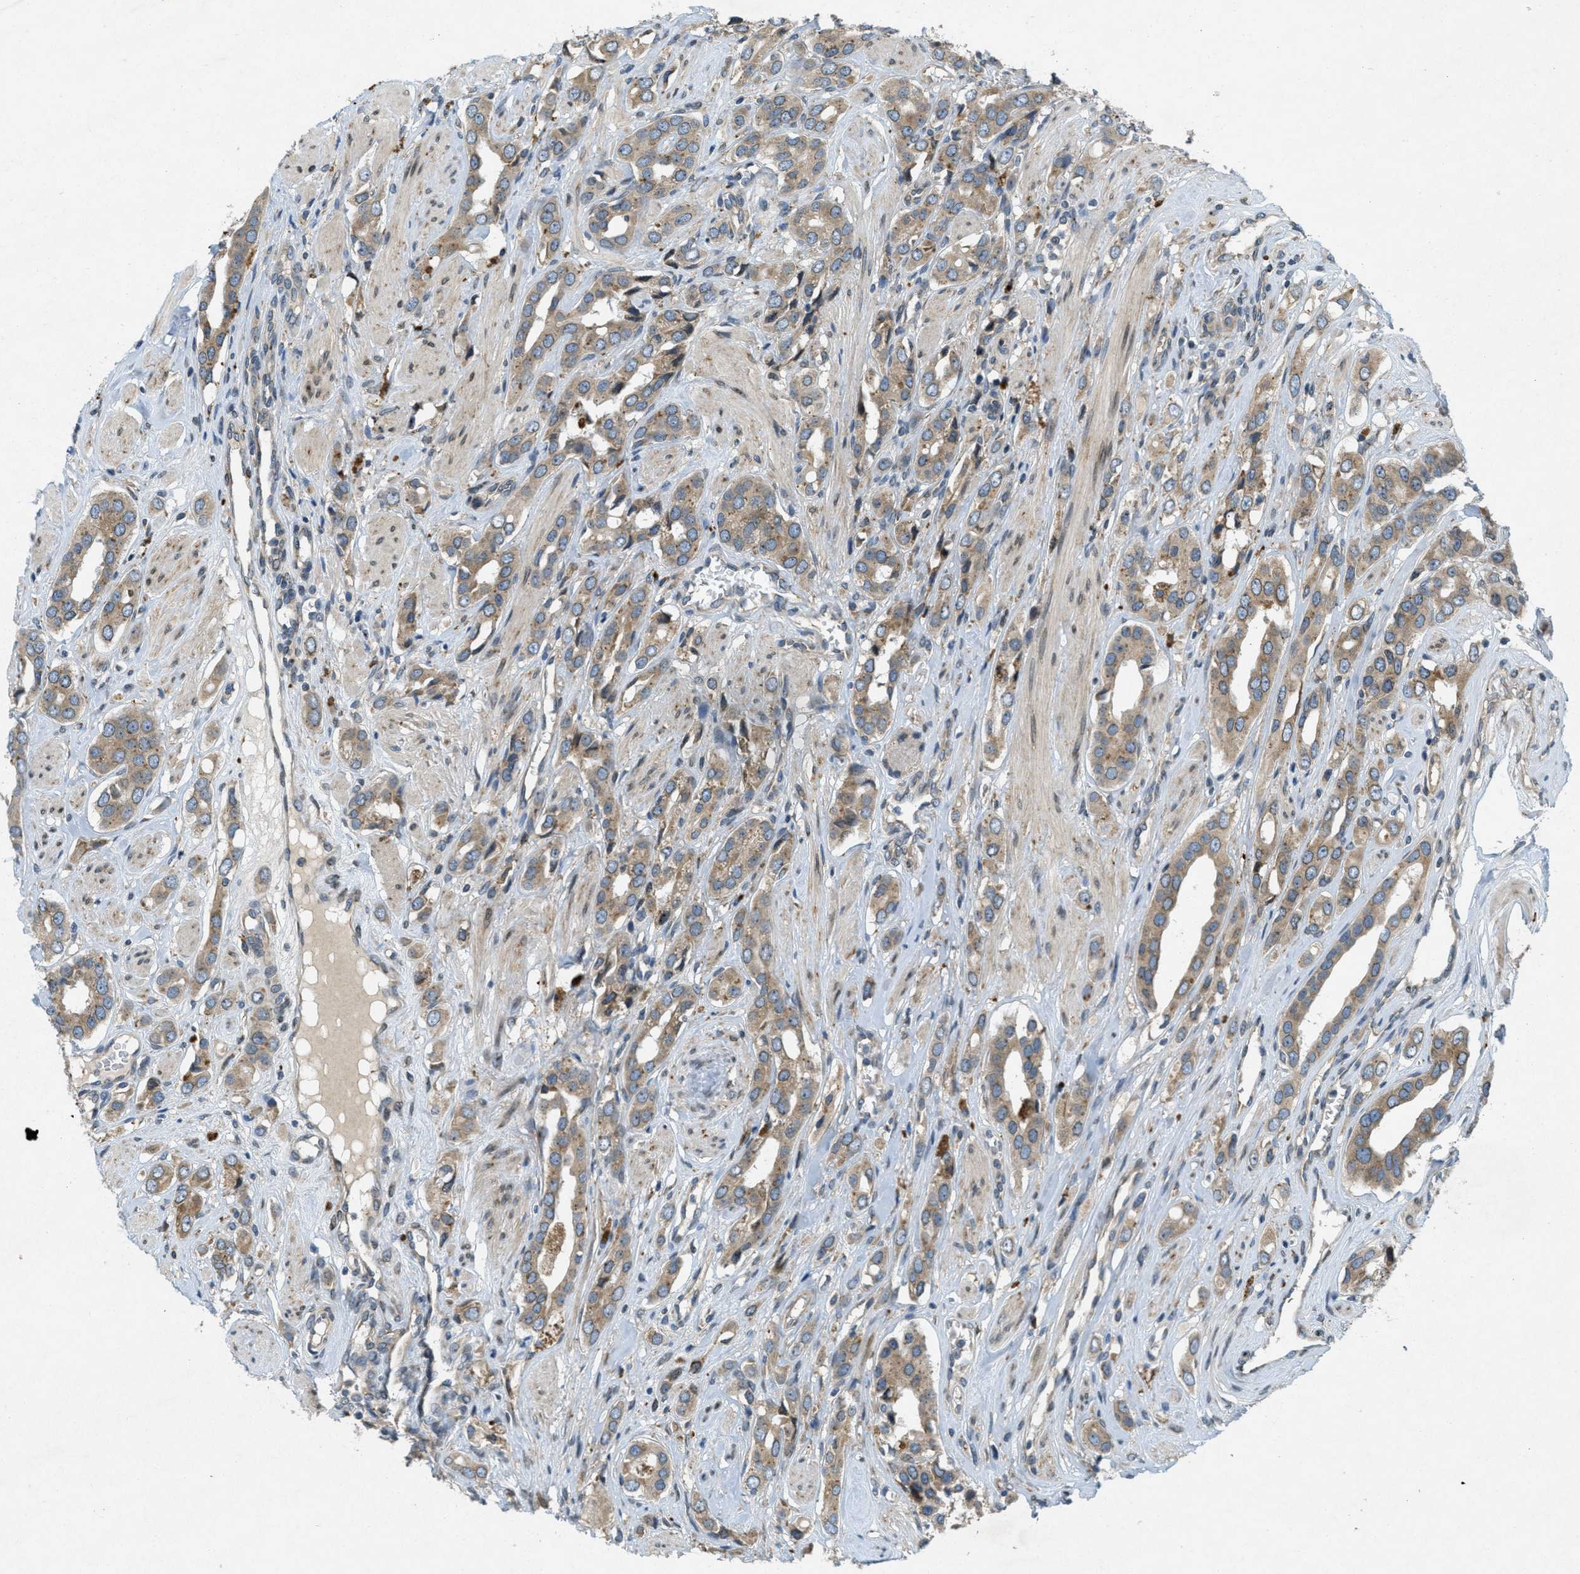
{"staining": {"intensity": "moderate", "quantity": ">75%", "location": "cytoplasmic/membranous"}, "tissue": "prostate cancer", "cell_type": "Tumor cells", "image_type": "cancer", "snomed": [{"axis": "morphology", "description": "Adenocarcinoma, High grade"}, {"axis": "topography", "description": "Prostate"}], "caption": "The histopathology image exhibits a brown stain indicating the presence of a protein in the cytoplasmic/membranous of tumor cells in prostate cancer (high-grade adenocarcinoma).", "gene": "SIGMAR1", "patient": {"sex": "male", "age": 52}}